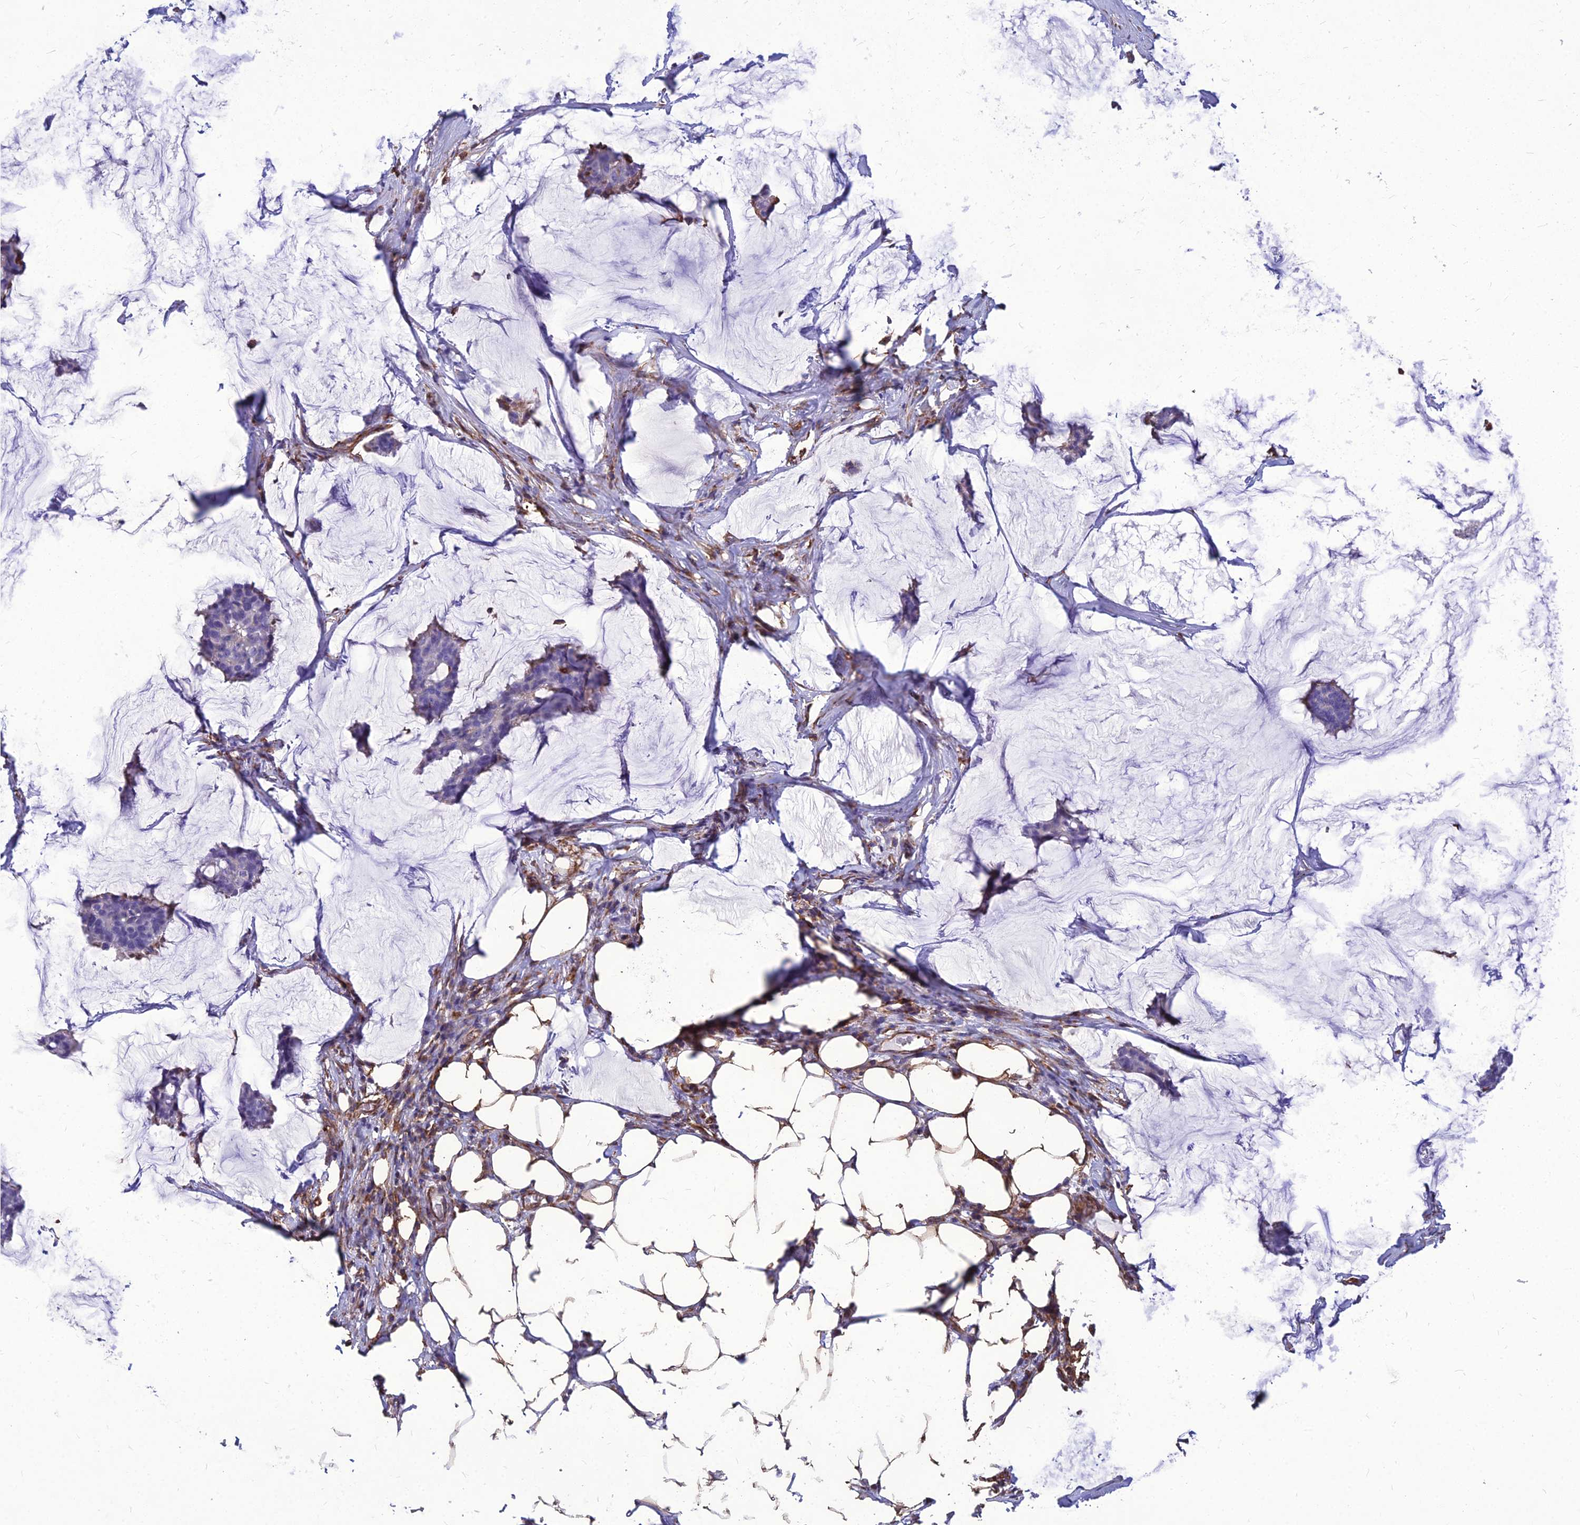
{"staining": {"intensity": "negative", "quantity": "none", "location": "none"}, "tissue": "breast cancer", "cell_type": "Tumor cells", "image_type": "cancer", "snomed": [{"axis": "morphology", "description": "Duct carcinoma"}, {"axis": "topography", "description": "Breast"}], "caption": "Breast cancer (infiltrating ductal carcinoma) was stained to show a protein in brown. There is no significant expression in tumor cells.", "gene": "PSMD11", "patient": {"sex": "female", "age": 93}}